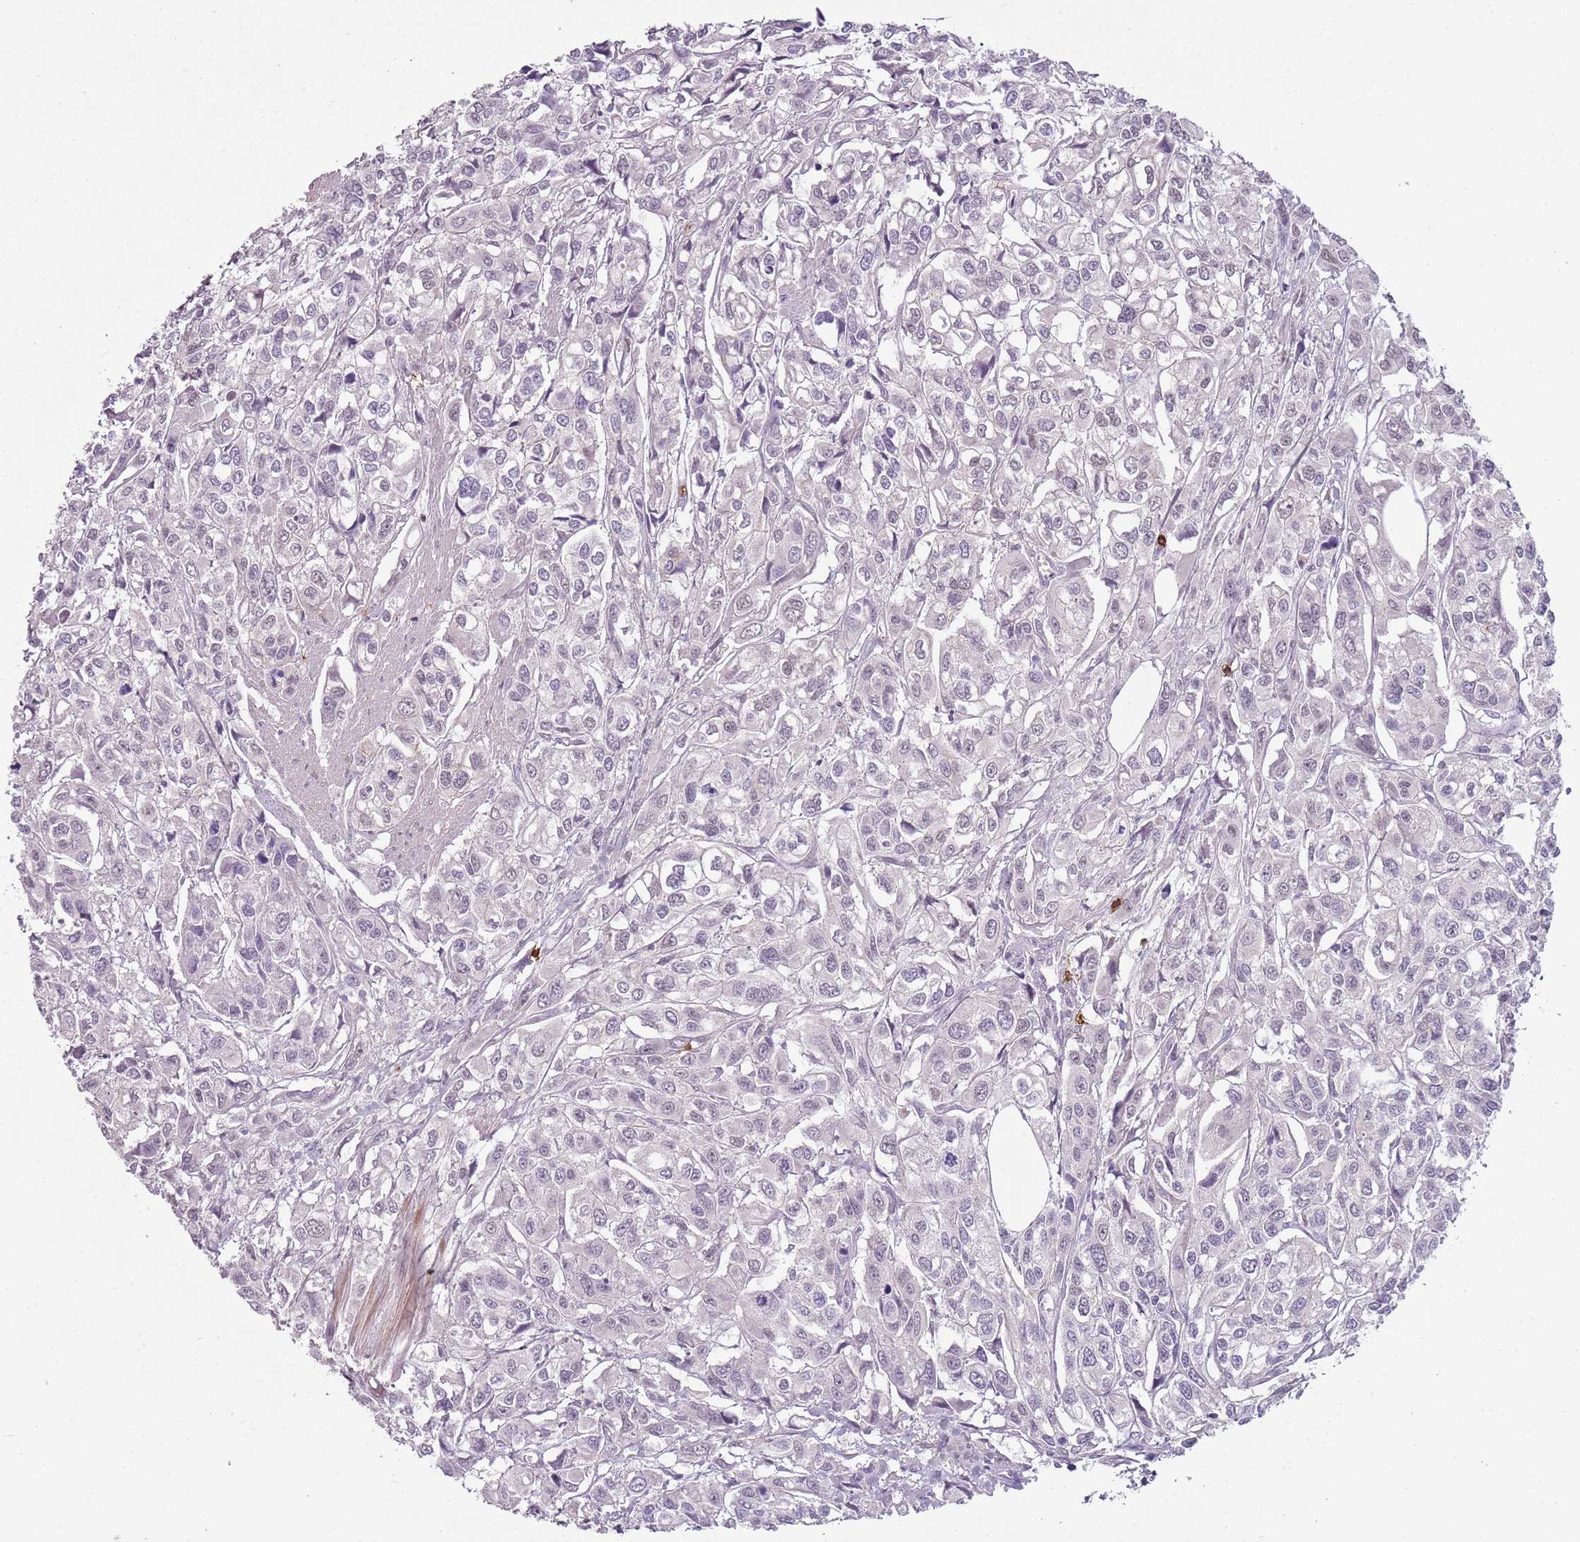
{"staining": {"intensity": "negative", "quantity": "none", "location": "none"}, "tissue": "urothelial cancer", "cell_type": "Tumor cells", "image_type": "cancer", "snomed": [{"axis": "morphology", "description": "Urothelial carcinoma, High grade"}, {"axis": "topography", "description": "Urinary bladder"}], "caption": "This is an IHC histopathology image of human urothelial cancer. There is no positivity in tumor cells.", "gene": "ZNF583", "patient": {"sex": "male", "age": 67}}